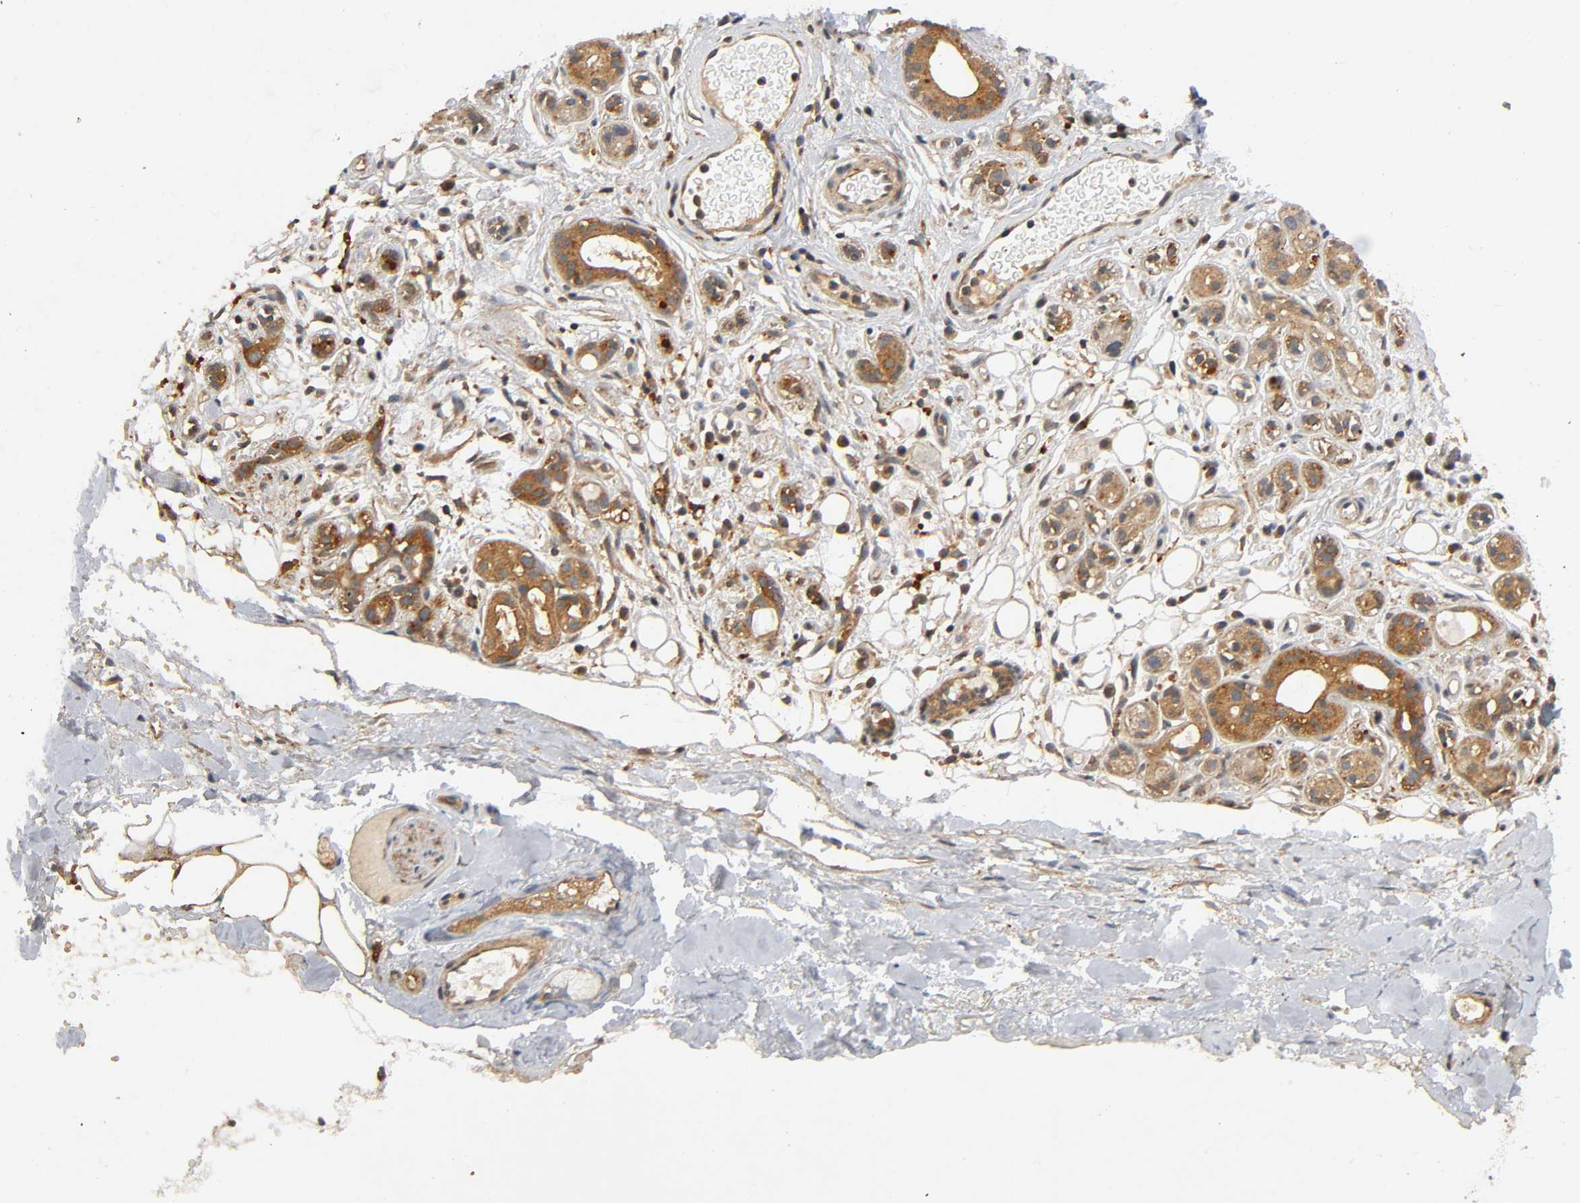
{"staining": {"intensity": "moderate", "quantity": ">75%", "location": "cytoplasmic/membranous"}, "tissue": "salivary gland", "cell_type": "Glandular cells", "image_type": "normal", "snomed": [{"axis": "morphology", "description": "Normal tissue, NOS"}, {"axis": "topography", "description": "Salivary gland"}], "caption": "Salivary gland stained with a brown dye demonstrates moderate cytoplasmic/membranous positive expression in about >75% of glandular cells.", "gene": "IKBKB", "patient": {"sex": "male", "age": 54}}